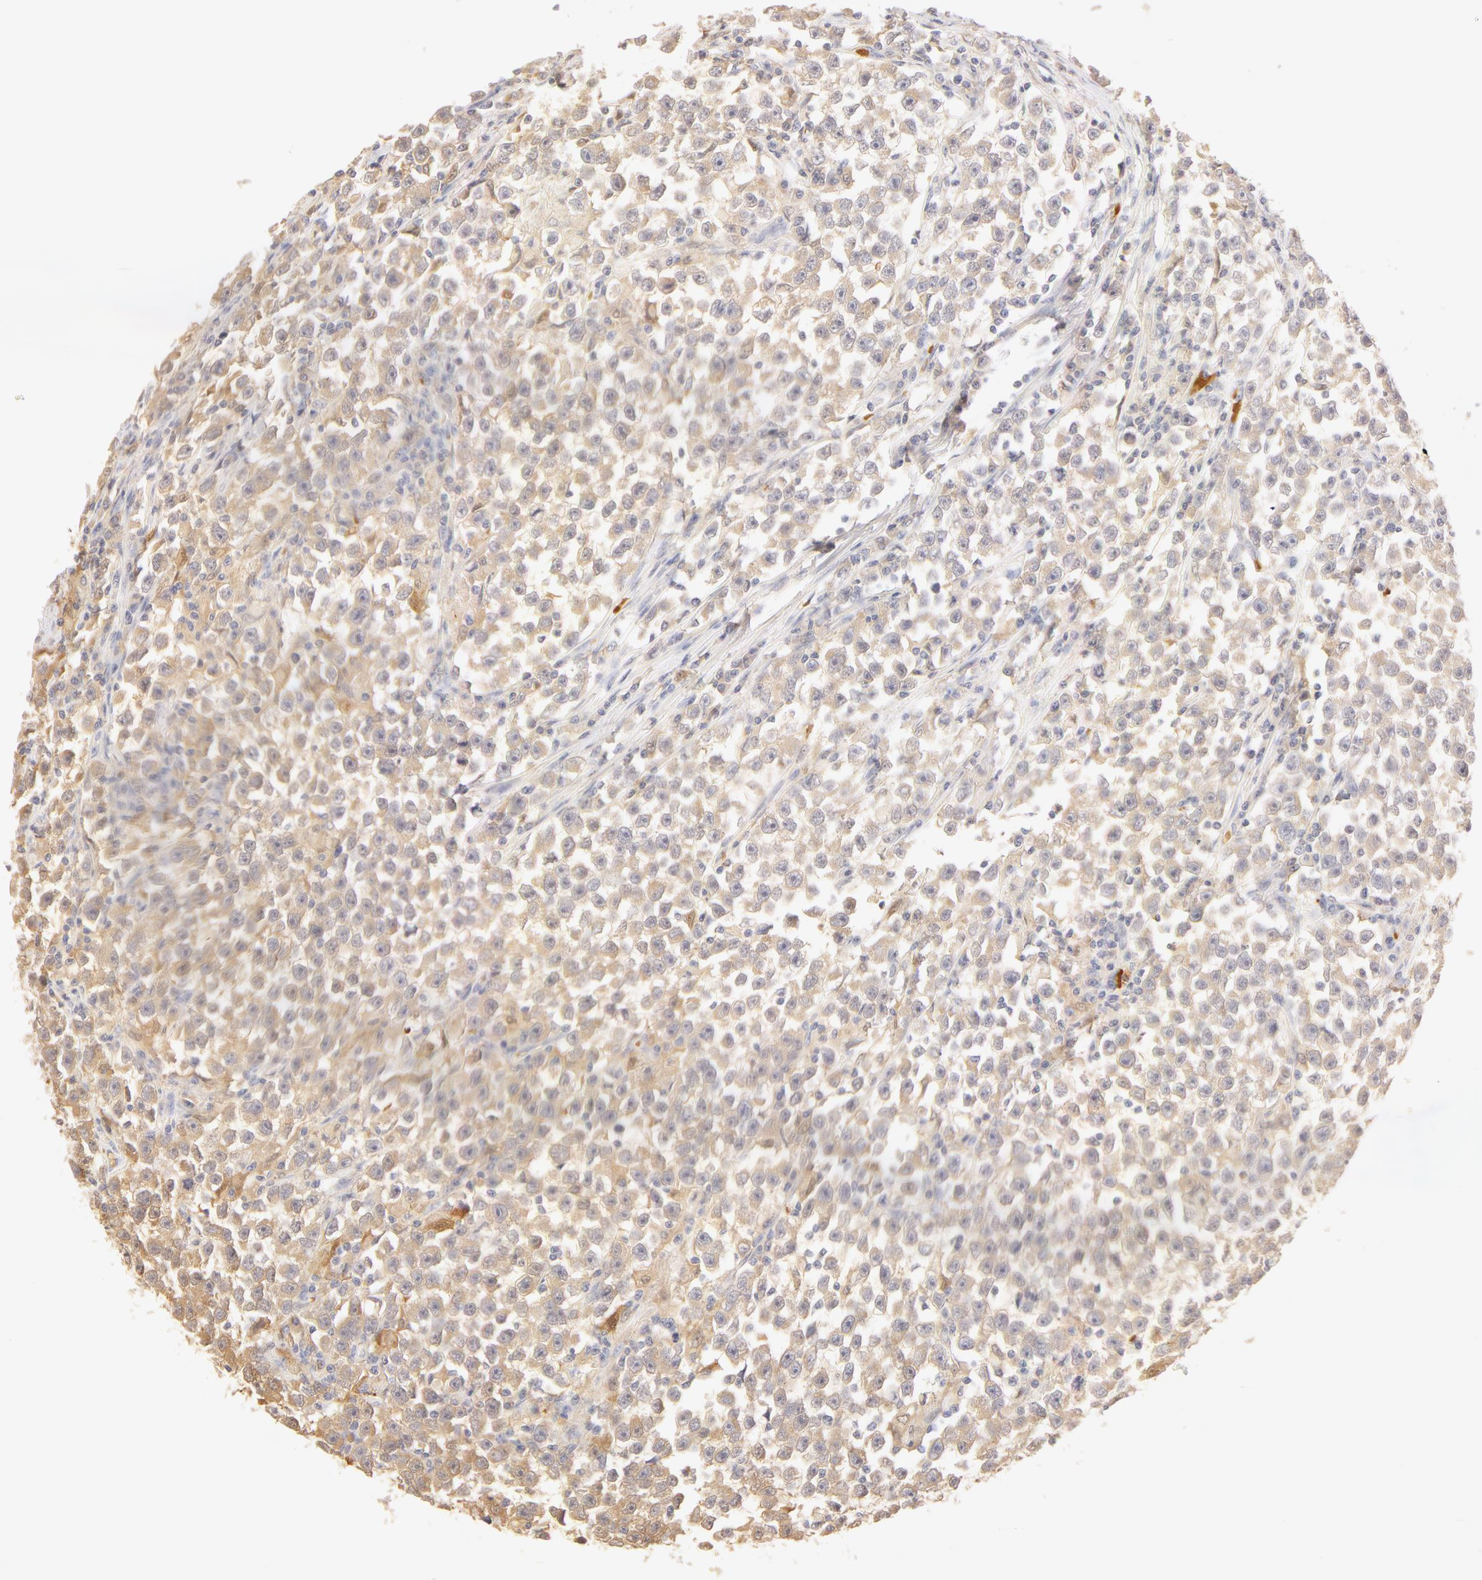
{"staining": {"intensity": "negative", "quantity": "none", "location": "none"}, "tissue": "testis cancer", "cell_type": "Tumor cells", "image_type": "cancer", "snomed": [{"axis": "morphology", "description": "Seminoma, NOS"}, {"axis": "topography", "description": "Testis"}], "caption": "An image of testis cancer stained for a protein displays no brown staining in tumor cells.", "gene": "CA2", "patient": {"sex": "male", "age": 33}}